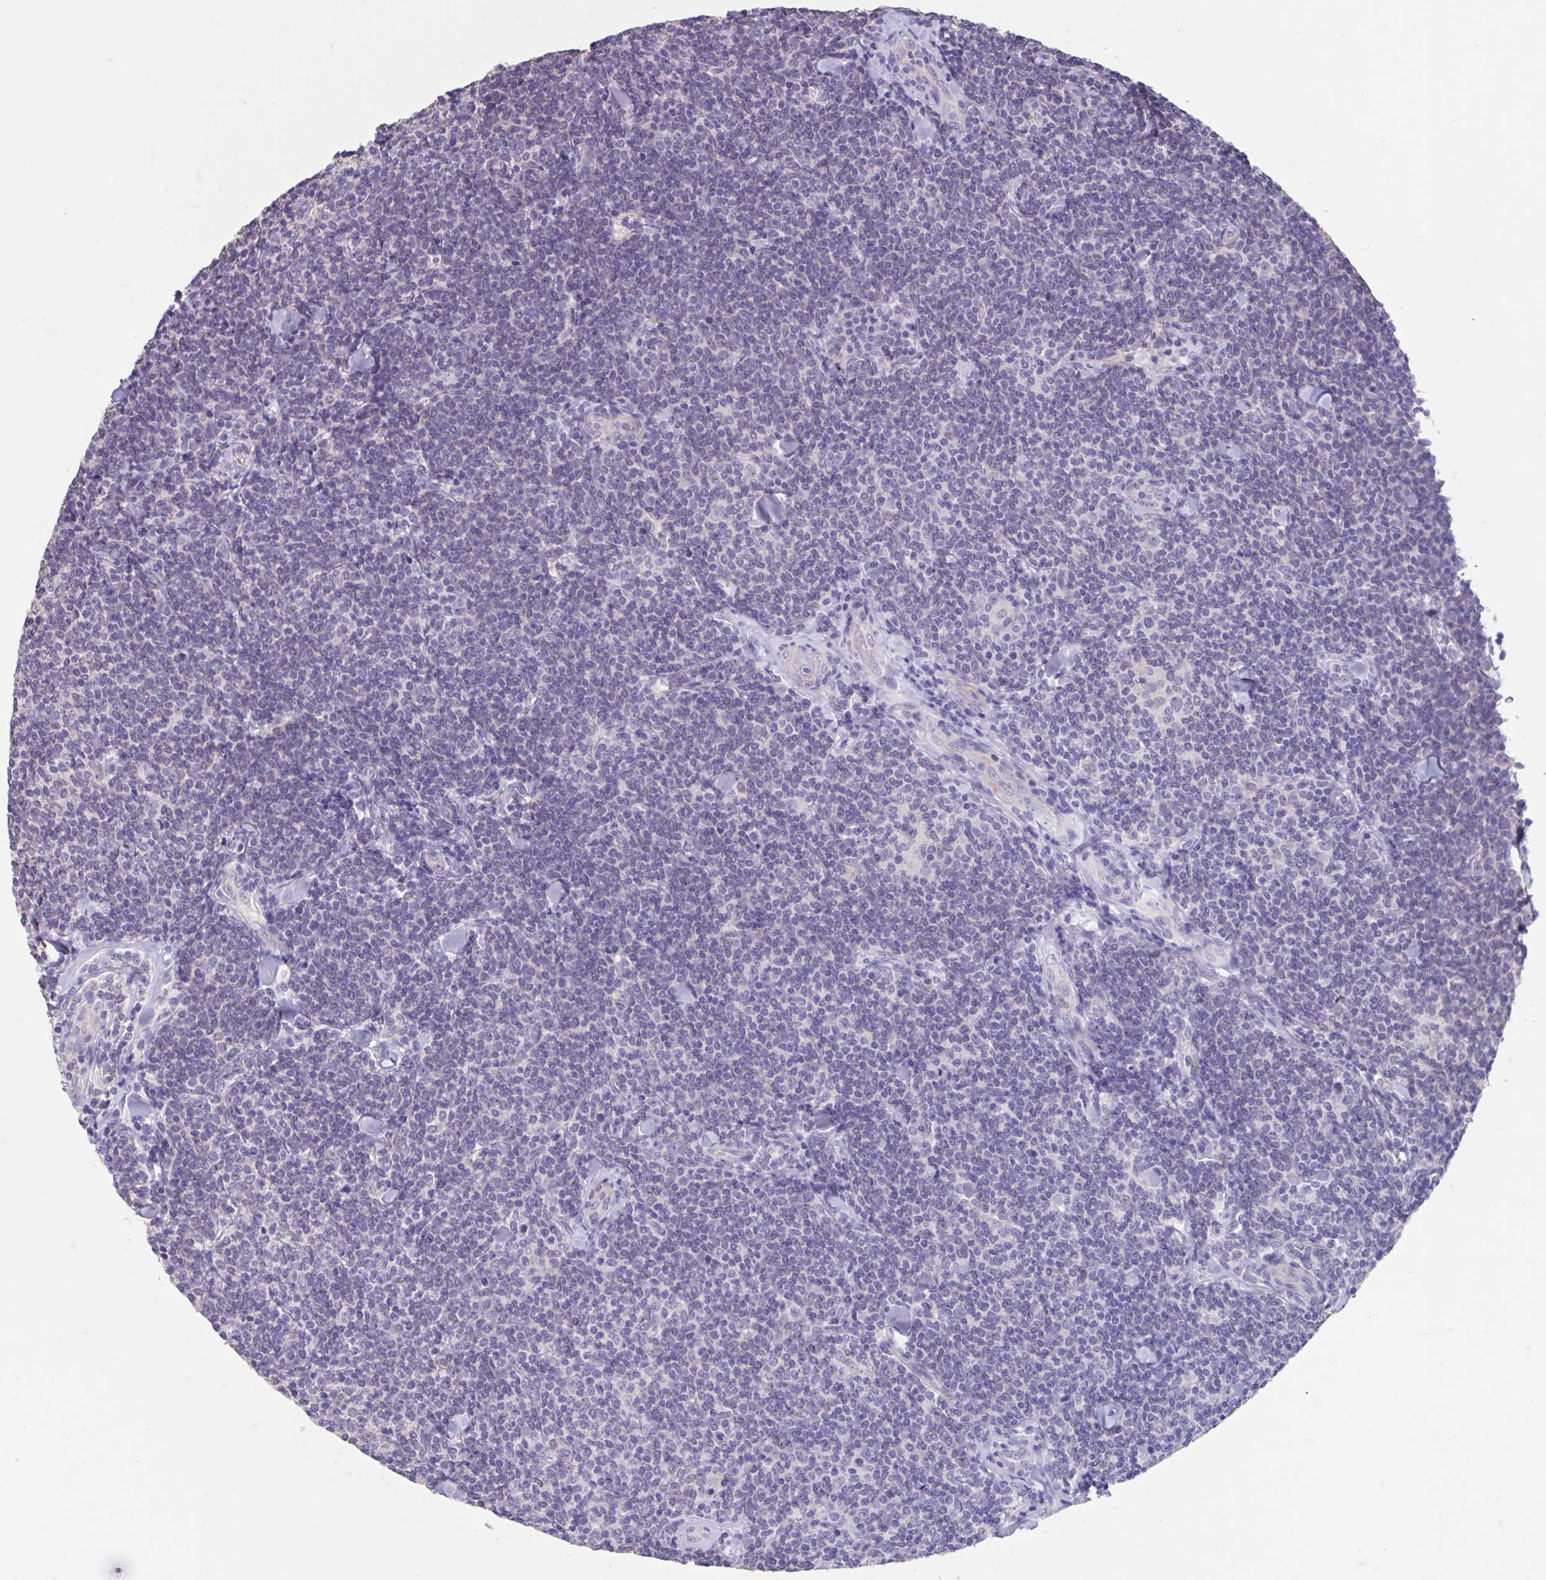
{"staining": {"intensity": "negative", "quantity": "none", "location": "none"}, "tissue": "lymphoma", "cell_type": "Tumor cells", "image_type": "cancer", "snomed": [{"axis": "morphology", "description": "Malignant lymphoma, non-Hodgkin's type, Low grade"}, {"axis": "topography", "description": "Lymph node"}], "caption": "IHC histopathology image of human lymphoma stained for a protein (brown), which displays no staining in tumor cells.", "gene": "GPR162", "patient": {"sex": "female", "age": 56}}